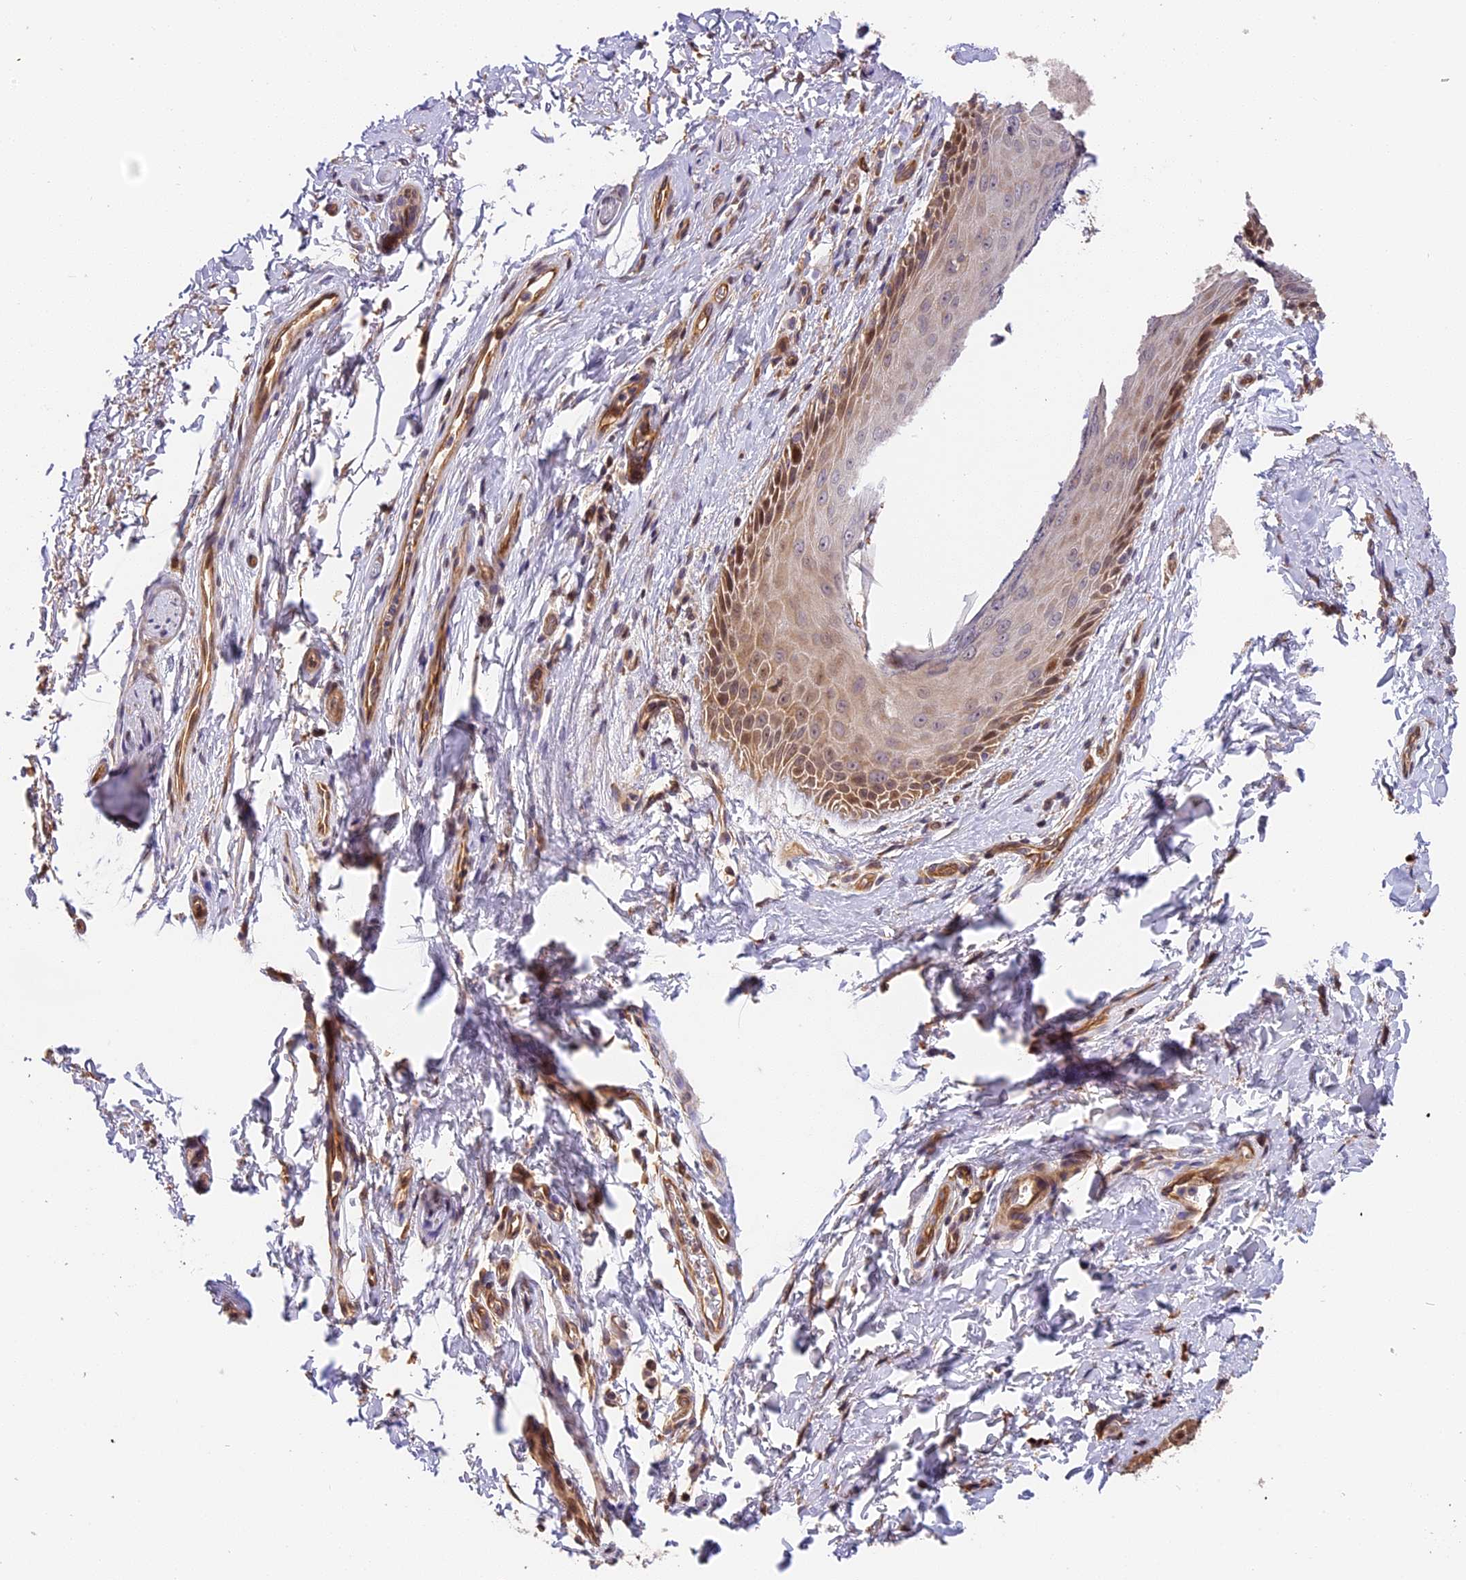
{"staining": {"intensity": "moderate", "quantity": "<25%", "location": "cytoplasmic/membranous,nuclear"}, "tissue": "skin", "cell_type": "Epidermal cells", "image_type": "normal", "snomed": [{"axis": "morphology", "description": "Normal tissue, NOS"}, {"axis": "topography", "description": "Anal"}], "caption": "Immunohistochemical staining of benign human skin shows low levels of moderate cytoplasmic/membranous,nuclear positivity in about <25% of epidermal cells. (Brightfield microscopy of DAB IHC at high magnification).", "gene": "ARHGAP17", "patient": {"sex": "male", "age": 44}}